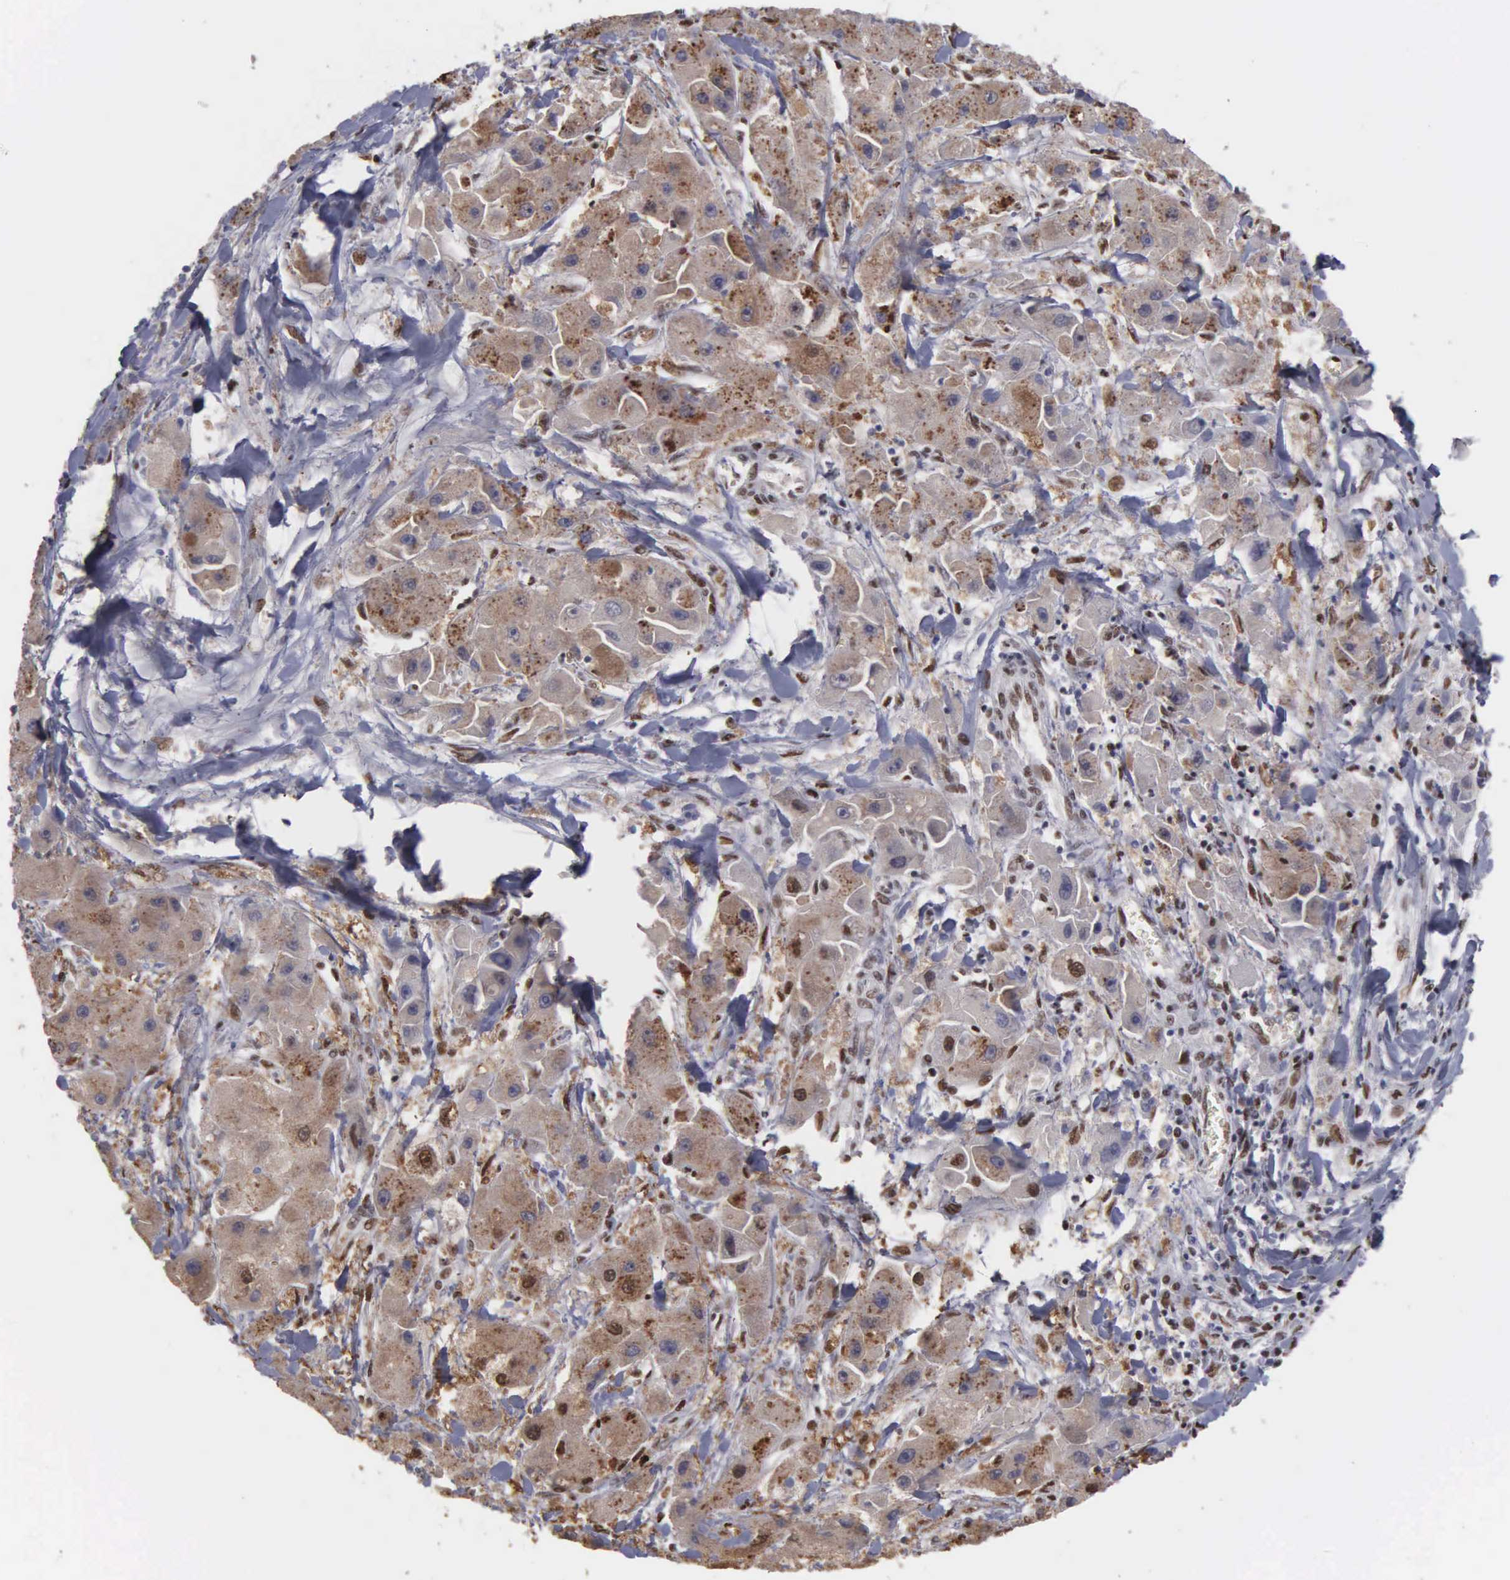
{"staining": {"intensity": "moderate", "quantity": "25%-75%", "location": "cytoplasmic/membranous,nuclear"}, "tissue": "liver cancer", "cell_type": "Tumor cells", "image_type": "cancer", "snomed": [{"axis": "morphology", "description": "Carcinoma, Hepatocellular, NOS"}, {"axis": "topography", "description": "Liver"}], "caption": "The image shows staining of liver hepatocellular carcinoma, revealing moderate cytoplasmic/membranous and nuclear protein positivity (brown color) within tumor cells. (brown staining indicates protein expression, while blue staining denotes nuclei).", "gene": "KIAA0586", "patient": {"sex": "male", "age": 24}}